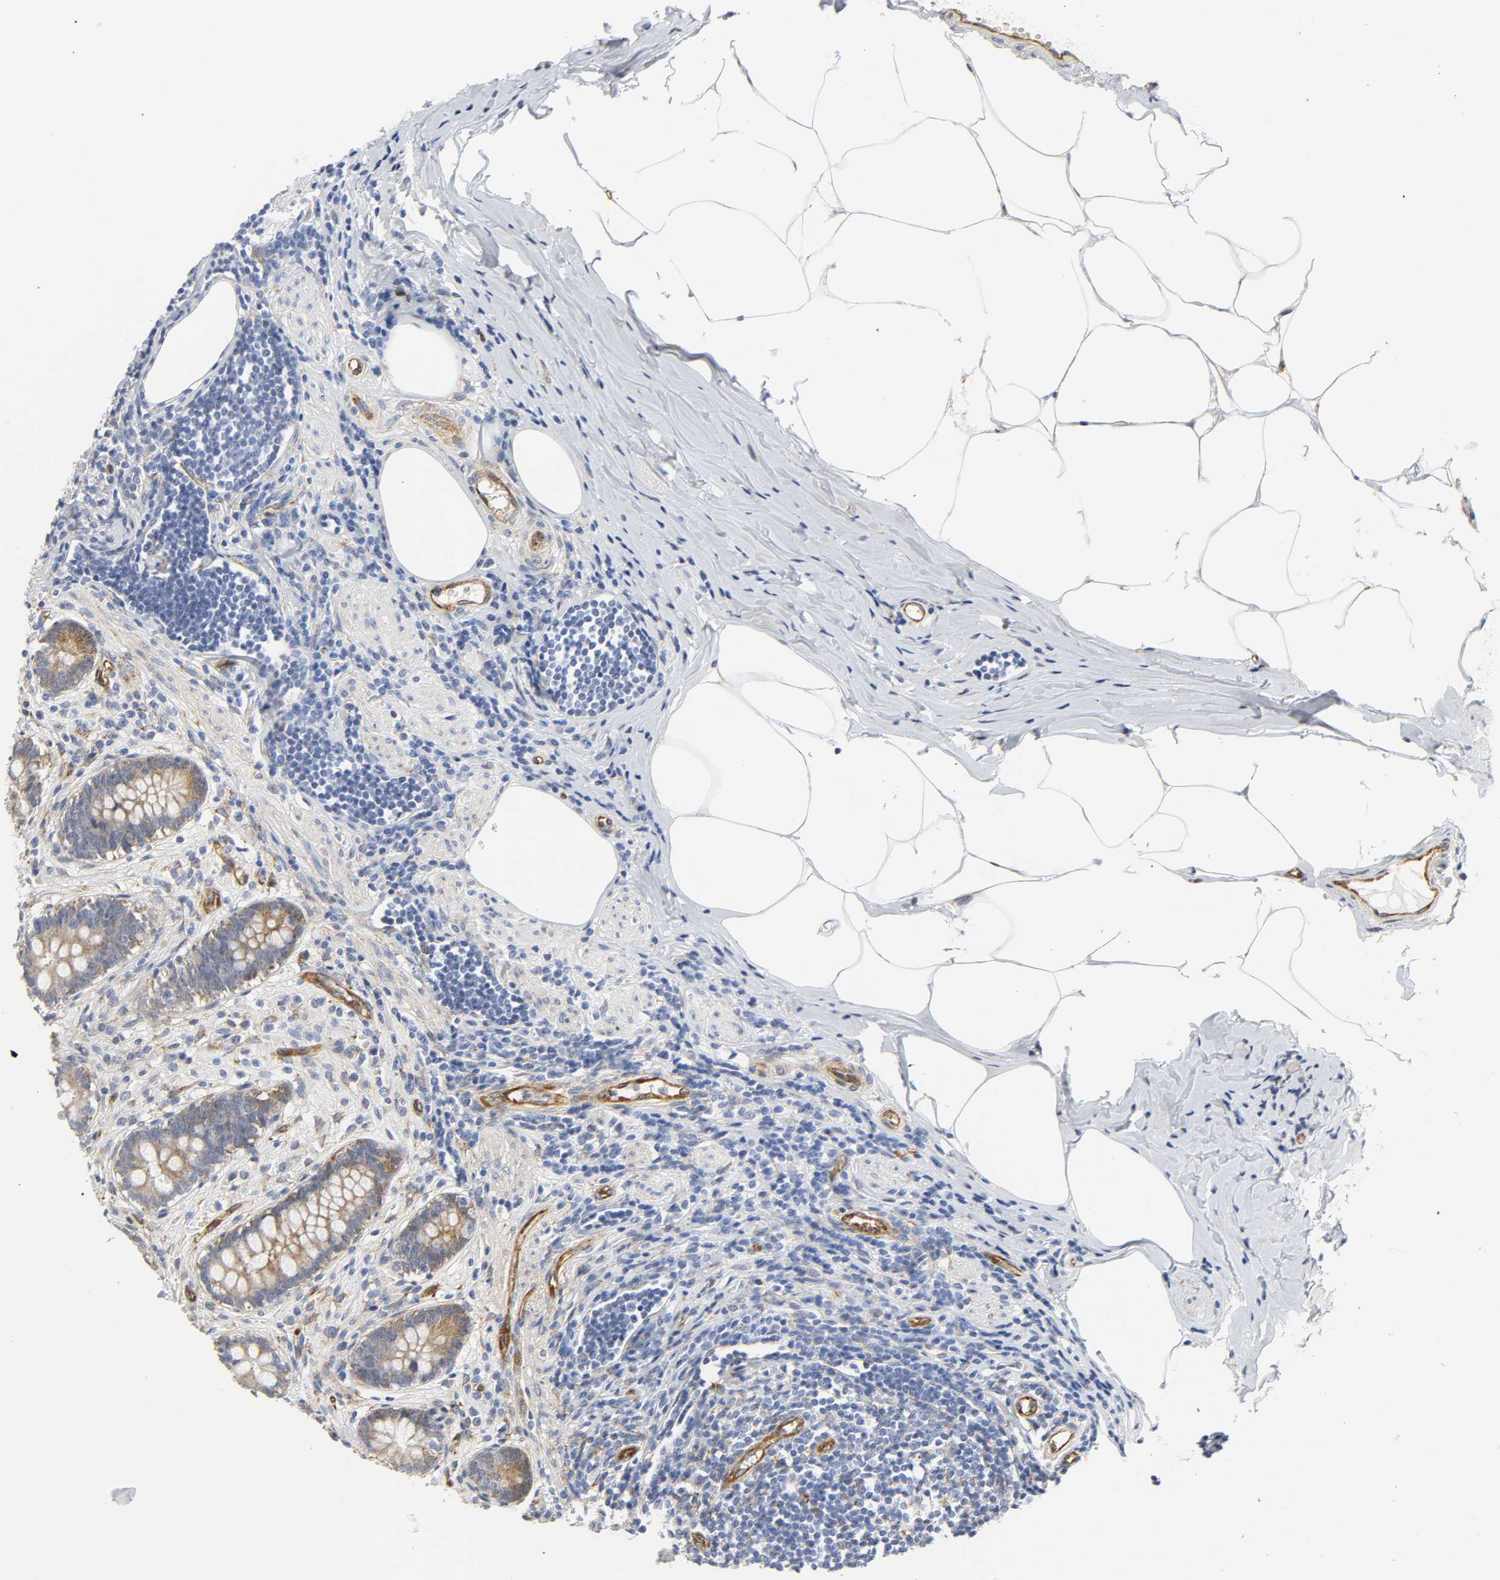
{"staining": {"intensity": "weak", "quantity": ">75%", "location": "cytoplasmic/membranous"}, "tissue": "appendix", "cell_type": "Glandular cells", "image_type": "normal", "snomed": [{"axis": "morphology", "description": "Normal tissue, NOS"}, {"axis": "topography", "description": "Appendix"}], "caption": "About >75% of glandular cells in unremarkable appendix show weak cytoplasmic/membranous protein positivity as visualized by brown immunohistochemical staining.", "gene": "DOCK1", "patient": {"sex": "female", "age": 50}}